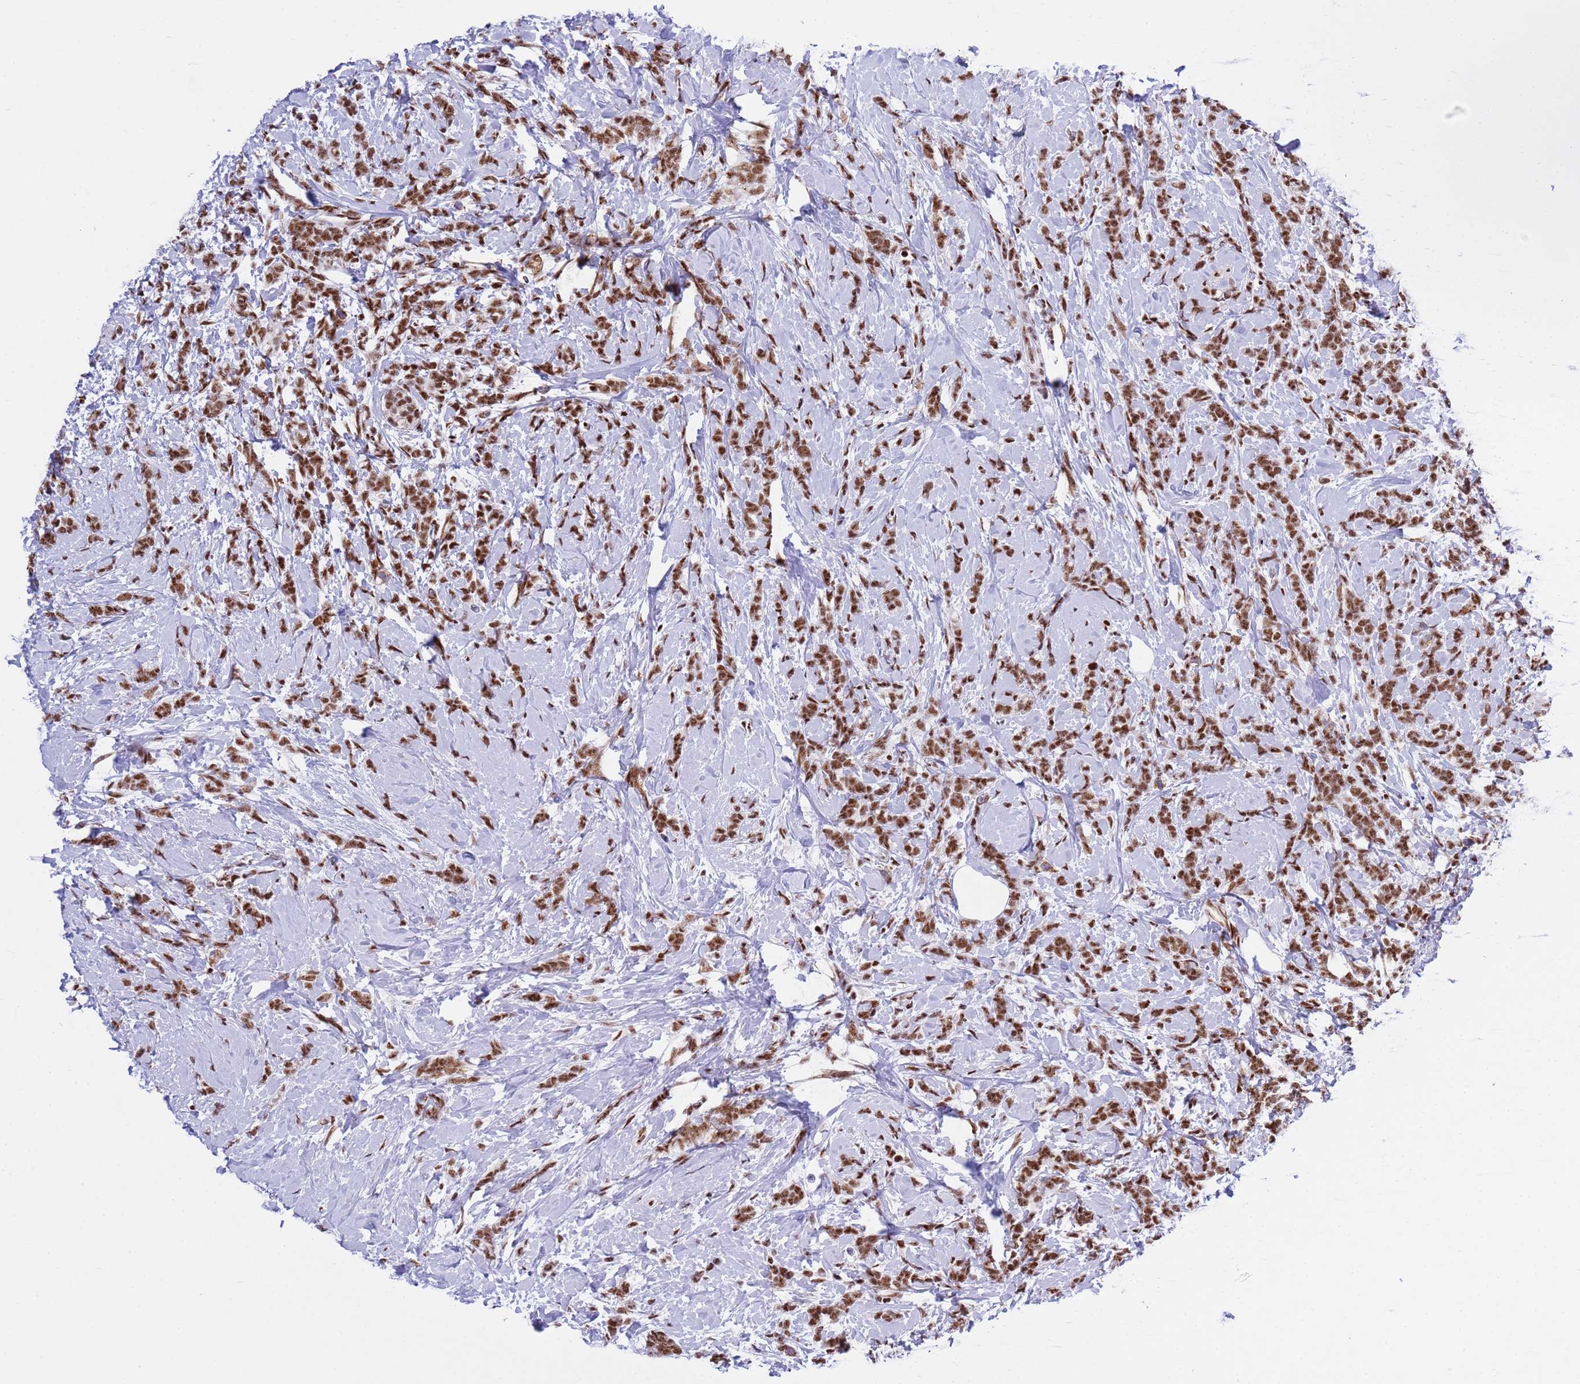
{"staining": {"intensity": "strong", "quantity": ">75%", "location": "nuclear"}, "tissue": "breast cancer", "cell_type": "Tumor cells", "image_type": "cancer", "snomed": [{"axis": "morphology", "description": "Lobular carcinoma"}, {"axis": "topography", "description": "Breast"}], "caption": "DAB (3,3'-diaminobenzidine) immunohistochemical staining of human breast cancer demonstrates strong nuclear protein expression in approximately >75% of tumor cells.", "gene": "THOC2", "patient": {"sex": "female", "age": 58}}